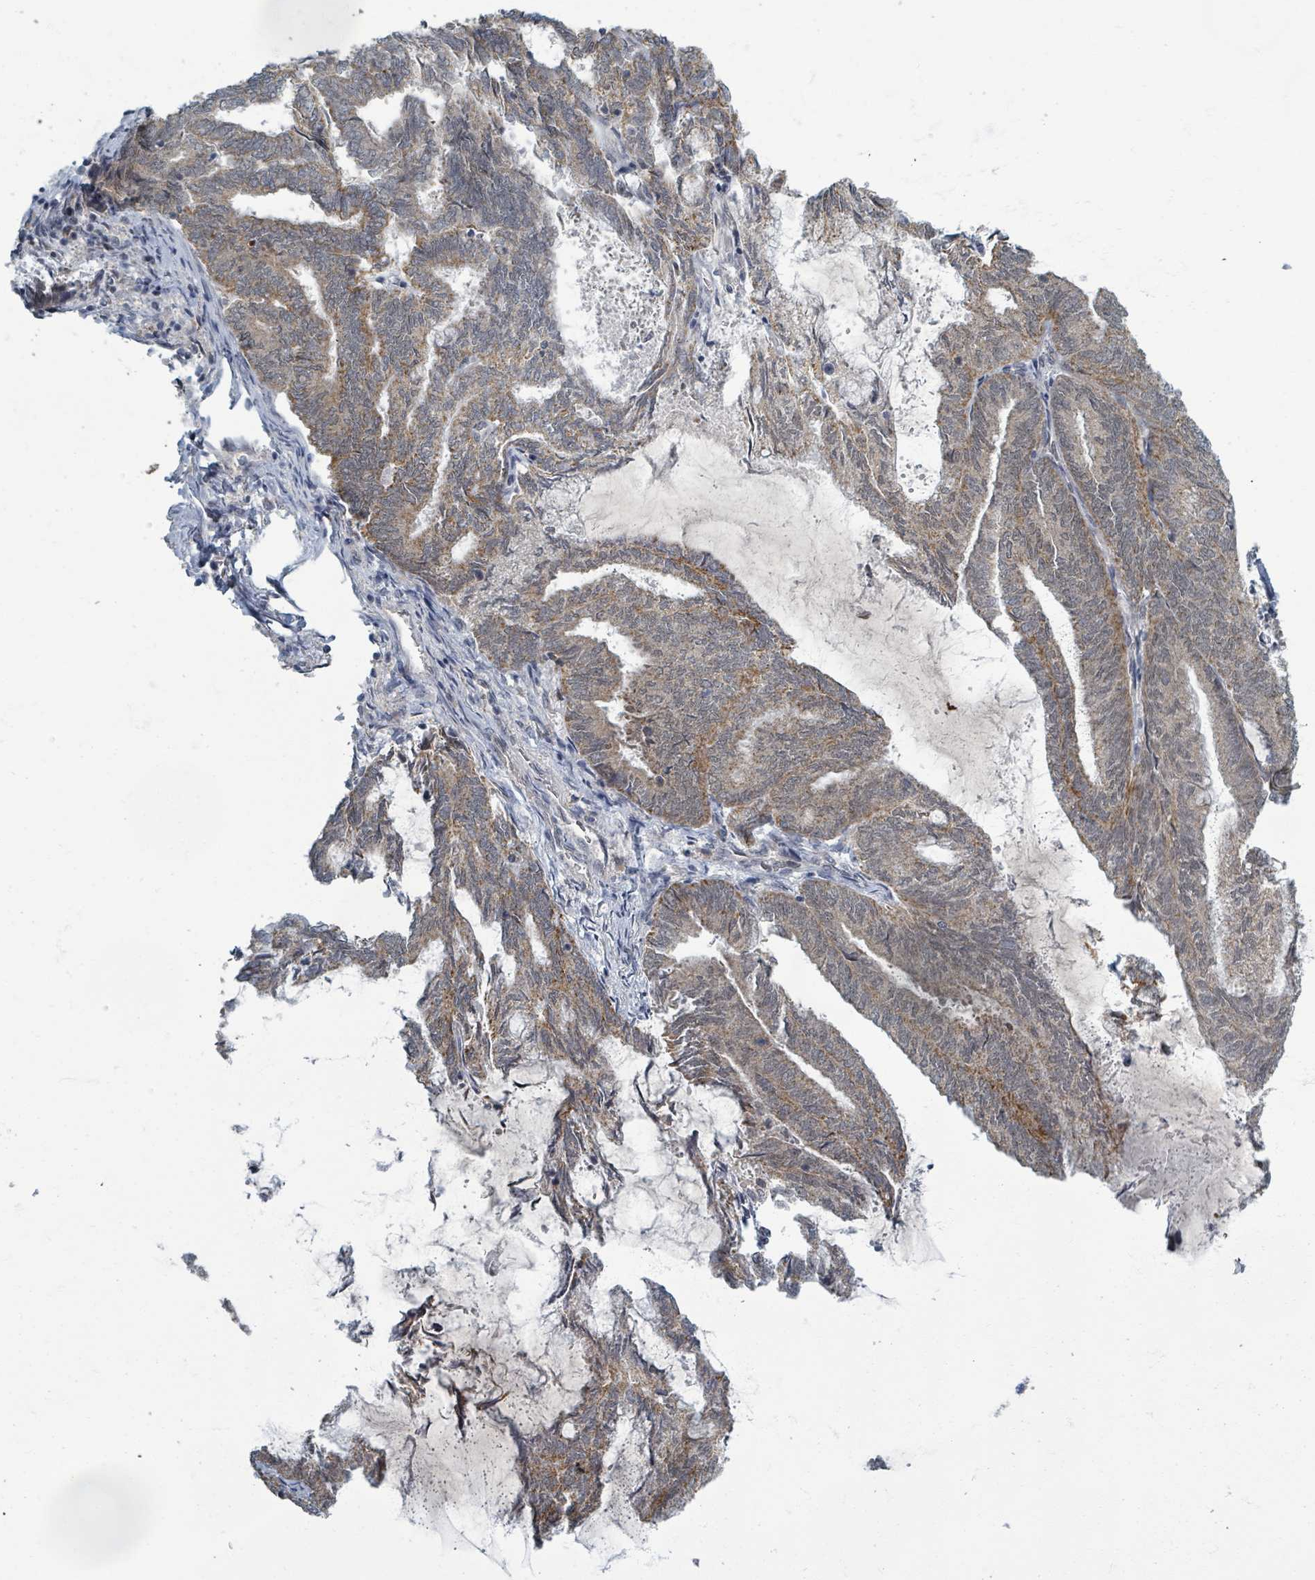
{"staining": {"intensity": "moderate", "quantity": "25%-75%", "location": "cytoplasmic/membranous"}, "tissue": "endometrial cancer", "cell_type": "Tumor cells", "image_type": "cancer", "snomed": [{"axis": "morphology", "description": "Adenocarcinoma, NOS"}, {"axis": "topography", "description": "Endometrium"}], "caption": "The immunohistochemical stain shows moderate cytoplasmic/membranous expression in tumor cells of endometrial cancer (adenocarcinoma) tissue.", "gene": "INTS15", "patient": {"sex": "female", "age": 80}}